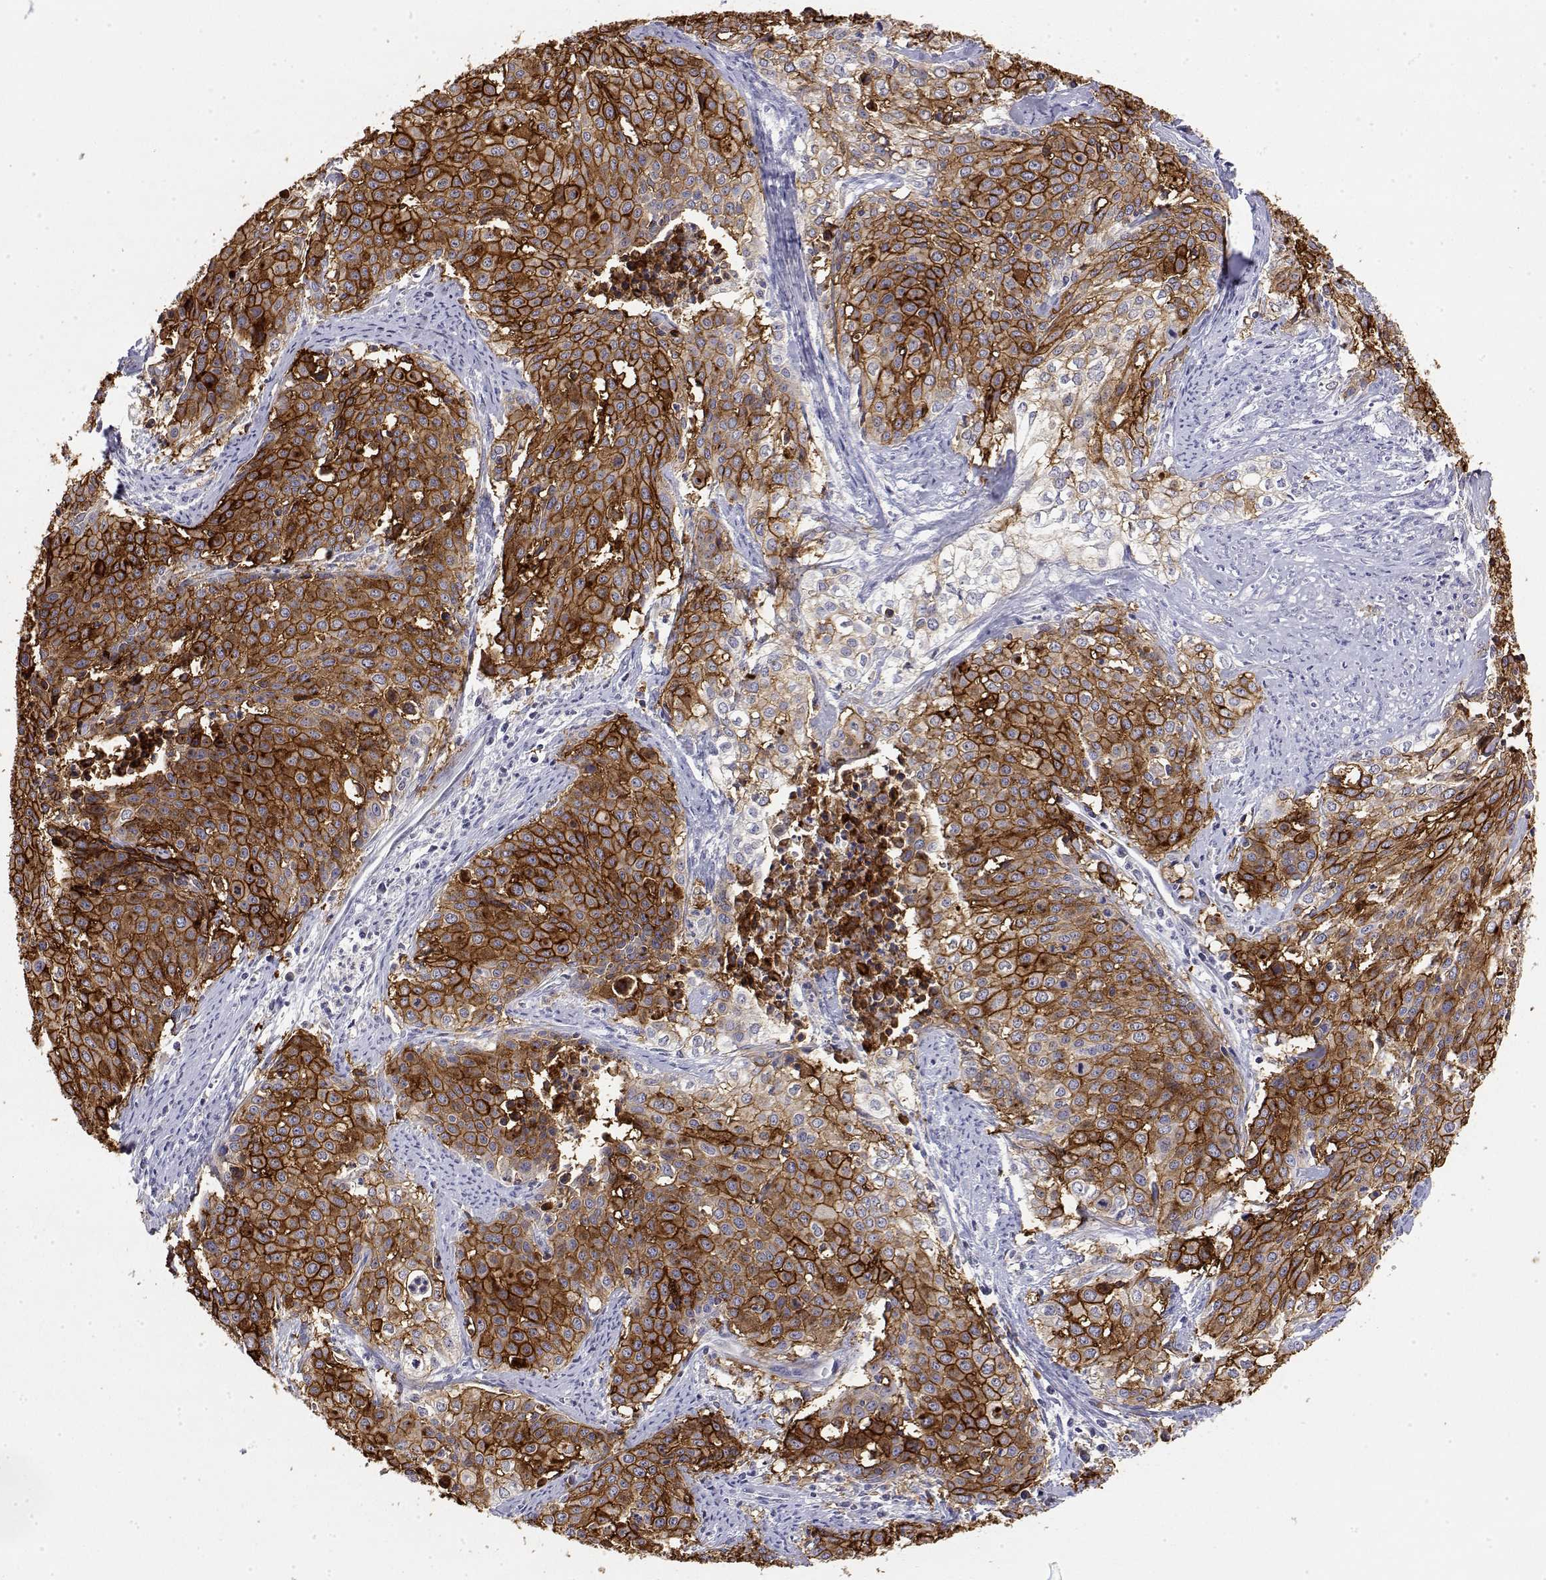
{"staining": {"intensity": "strong", "quantity": ">75%", "location": "cytoplasmic/membranous"}, "tissue": "cervical cancer", "cell_type": "Tumor cells", "image_type": "cancer", "snomed": [{"axis": "morphology", "description": "Squamous cell carcinoma, NOS"}, {"axis": "topography", "description": "Cervix"}], "caption": "Protein analysis of squamous cell carcinoma (cervical) tissue reveals strong cytoplasmic/membranous positivity in approximately >75% of tumor cells.", "gene": "LY6D", "patient": {"sex": "female", "age": 39}}